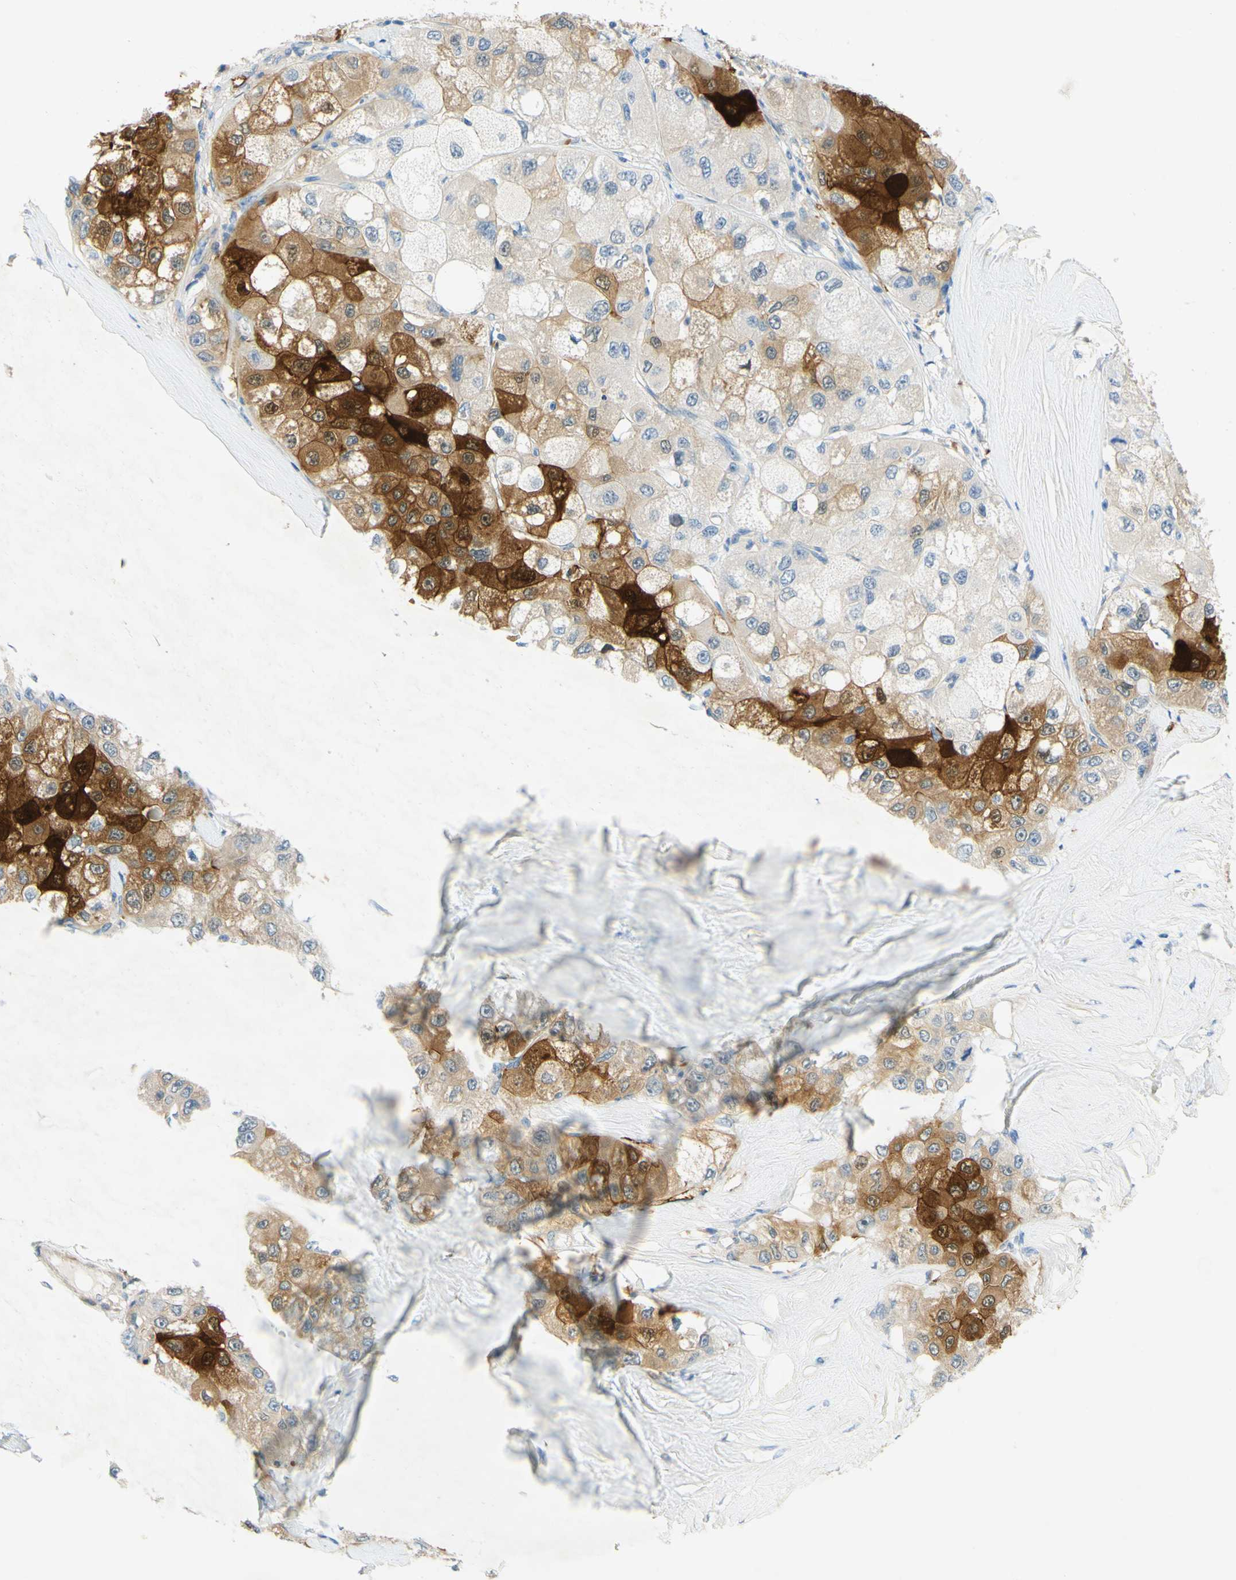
{"staining": {"intensity": "strong", "quantity": ">75%", "location": "cytoplasmic/membranous"}, "tissue": "liver cancer", "cell_type": "Tumor cells", "image_type": "cancer", "snomed": [{"axis": "morphology", "description": "Carcinoma, Hepatocellular, NOS"}, {"axis": "topography", "description": "Liver"}], "caption": "Brown immunohistochemical staining in human liver hepatocellular carcinoma demonstrates strong cytoplasmic/membranous expression in about >75% of tumor cells. (brown staining indicates protein expression, while blue staining denotes nuclei).", "gene": "ENTREP2", "patient": {"sex": "male", "age": 80}}